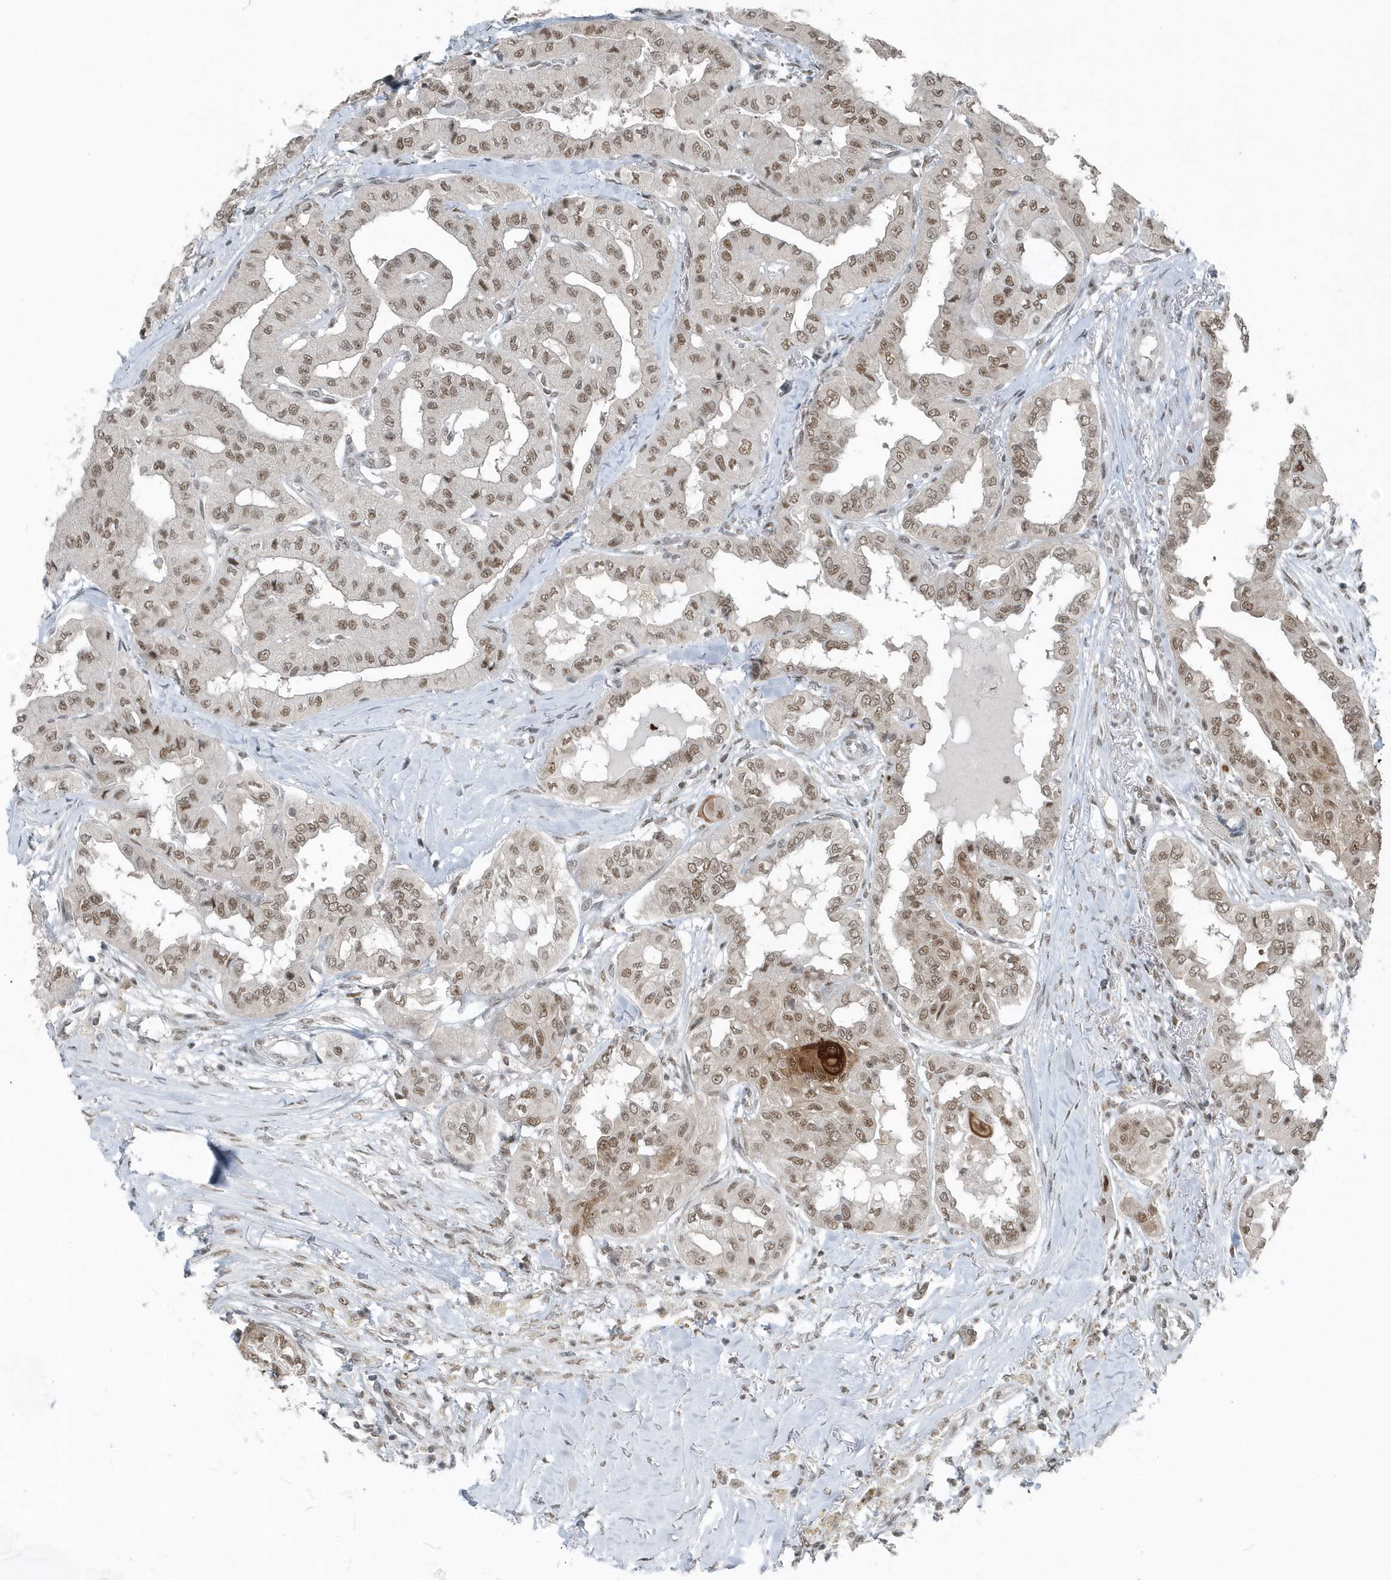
{"staining": {"intensity": "moderate", "quantity": ">75%", "location": "nuclear"}, "tissue": "thyroid cancer", "cell_type": "Tumor cells", "image_type": "cancer", "snomed": [{"axis": "morphology", "description": "Papillary adenocarcinoma, NOS"}, {"axis": "topography", "description": "Thyroid gland"}], "caption": "Immunohistochemistry (IHC) (DAB (3,3'-diaminobenzidine)) staining of thyroid papillary adenocarcinoma exhibits moderate nuclear protein staining in approximately >75% of tumor cells.", "gene": "YTHDC1", "patient": {"sex": "female", "age": 59}}